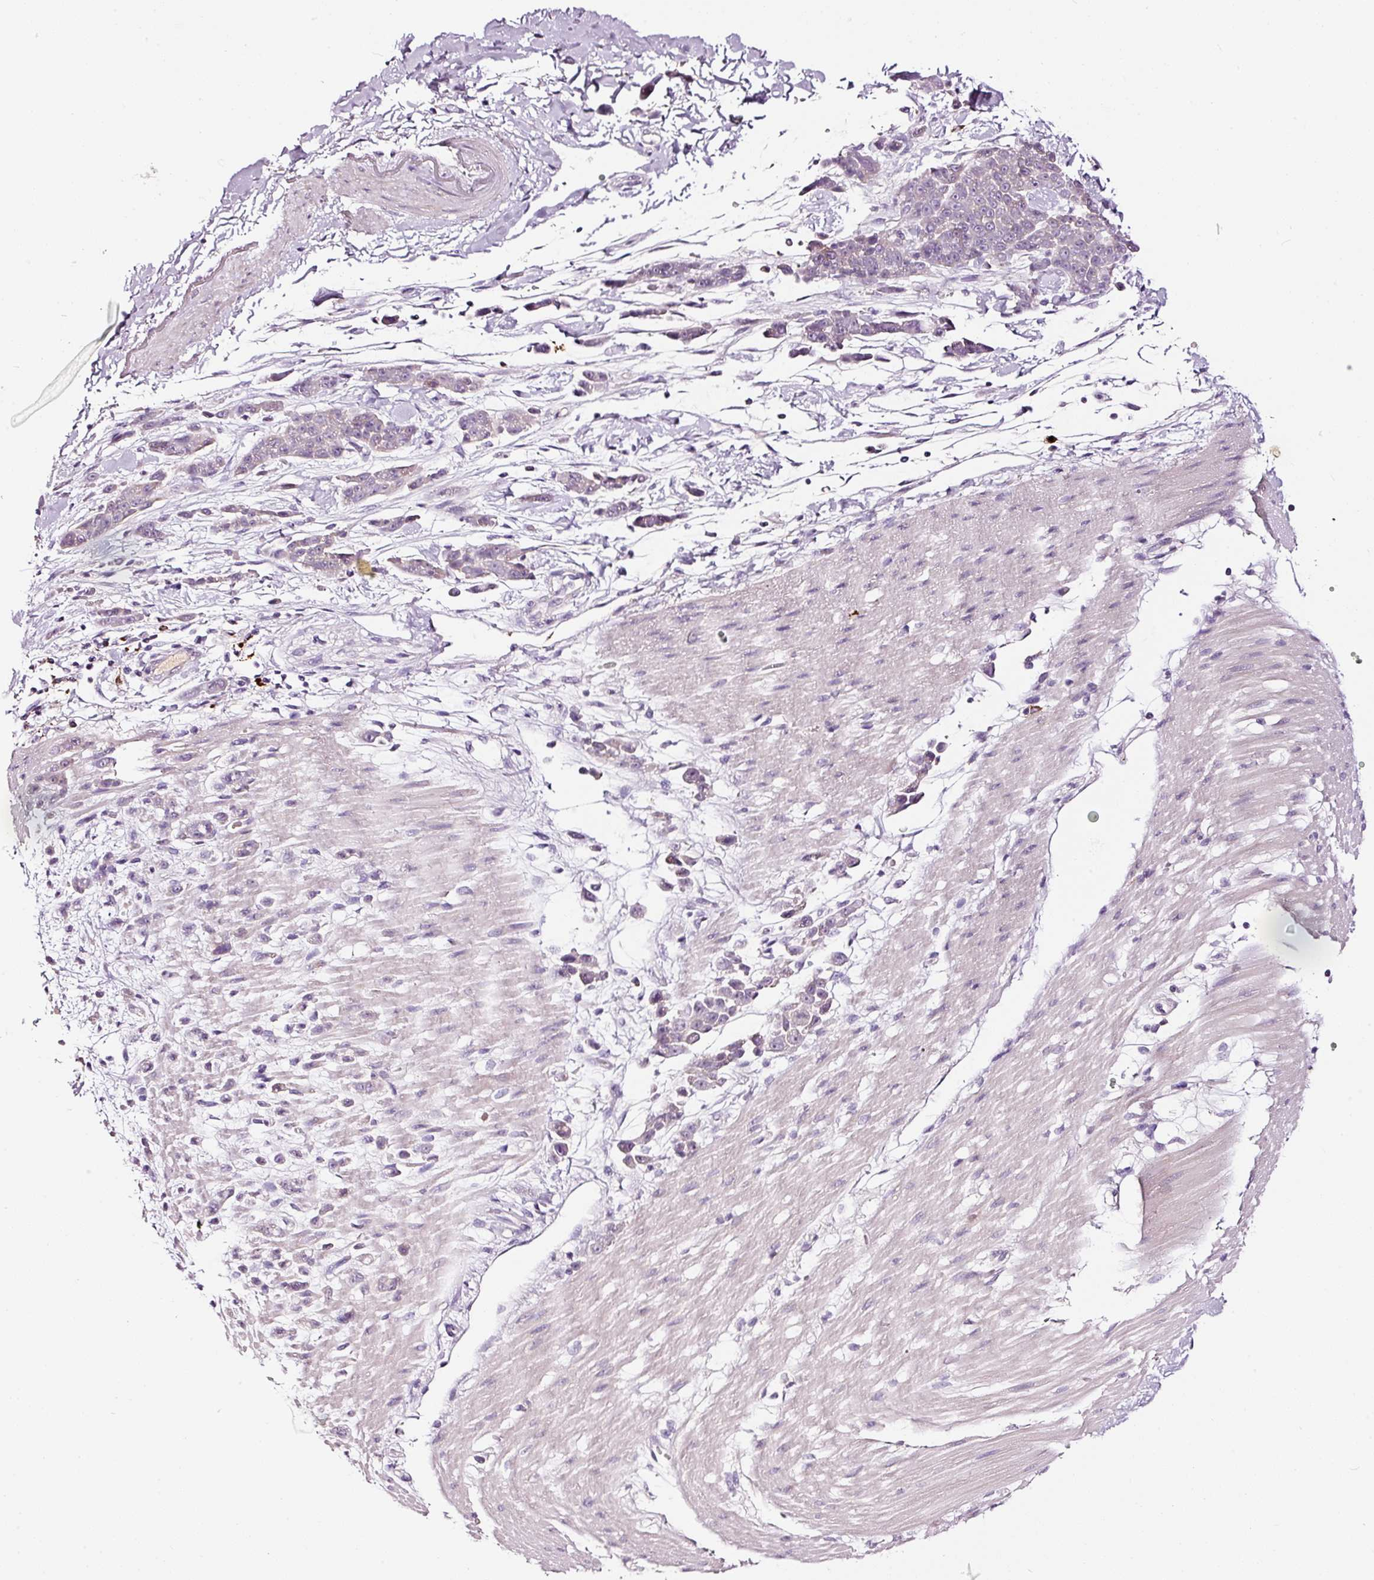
{"staining": {"intensity": "negative", "quantity": "none", "location": "none"}, "tissue": "pancreatic cancer", "cell_type": "Tumor cells", "image_type": "cancer", "snomed": [{"axis": "morphology", "description": "Normal tissue, NOS"}, {"axis": "morphology", "description": "Adenocarcinoma, NOS"}, {"axis": "topography", "description": "Pancreas"}], "caption": "Protein analysis of pancreatic cancer demonstrates no significant staining in tumor cells.", "gene": "LAMP3", "patient": {"sex": "female", "age": 64}}